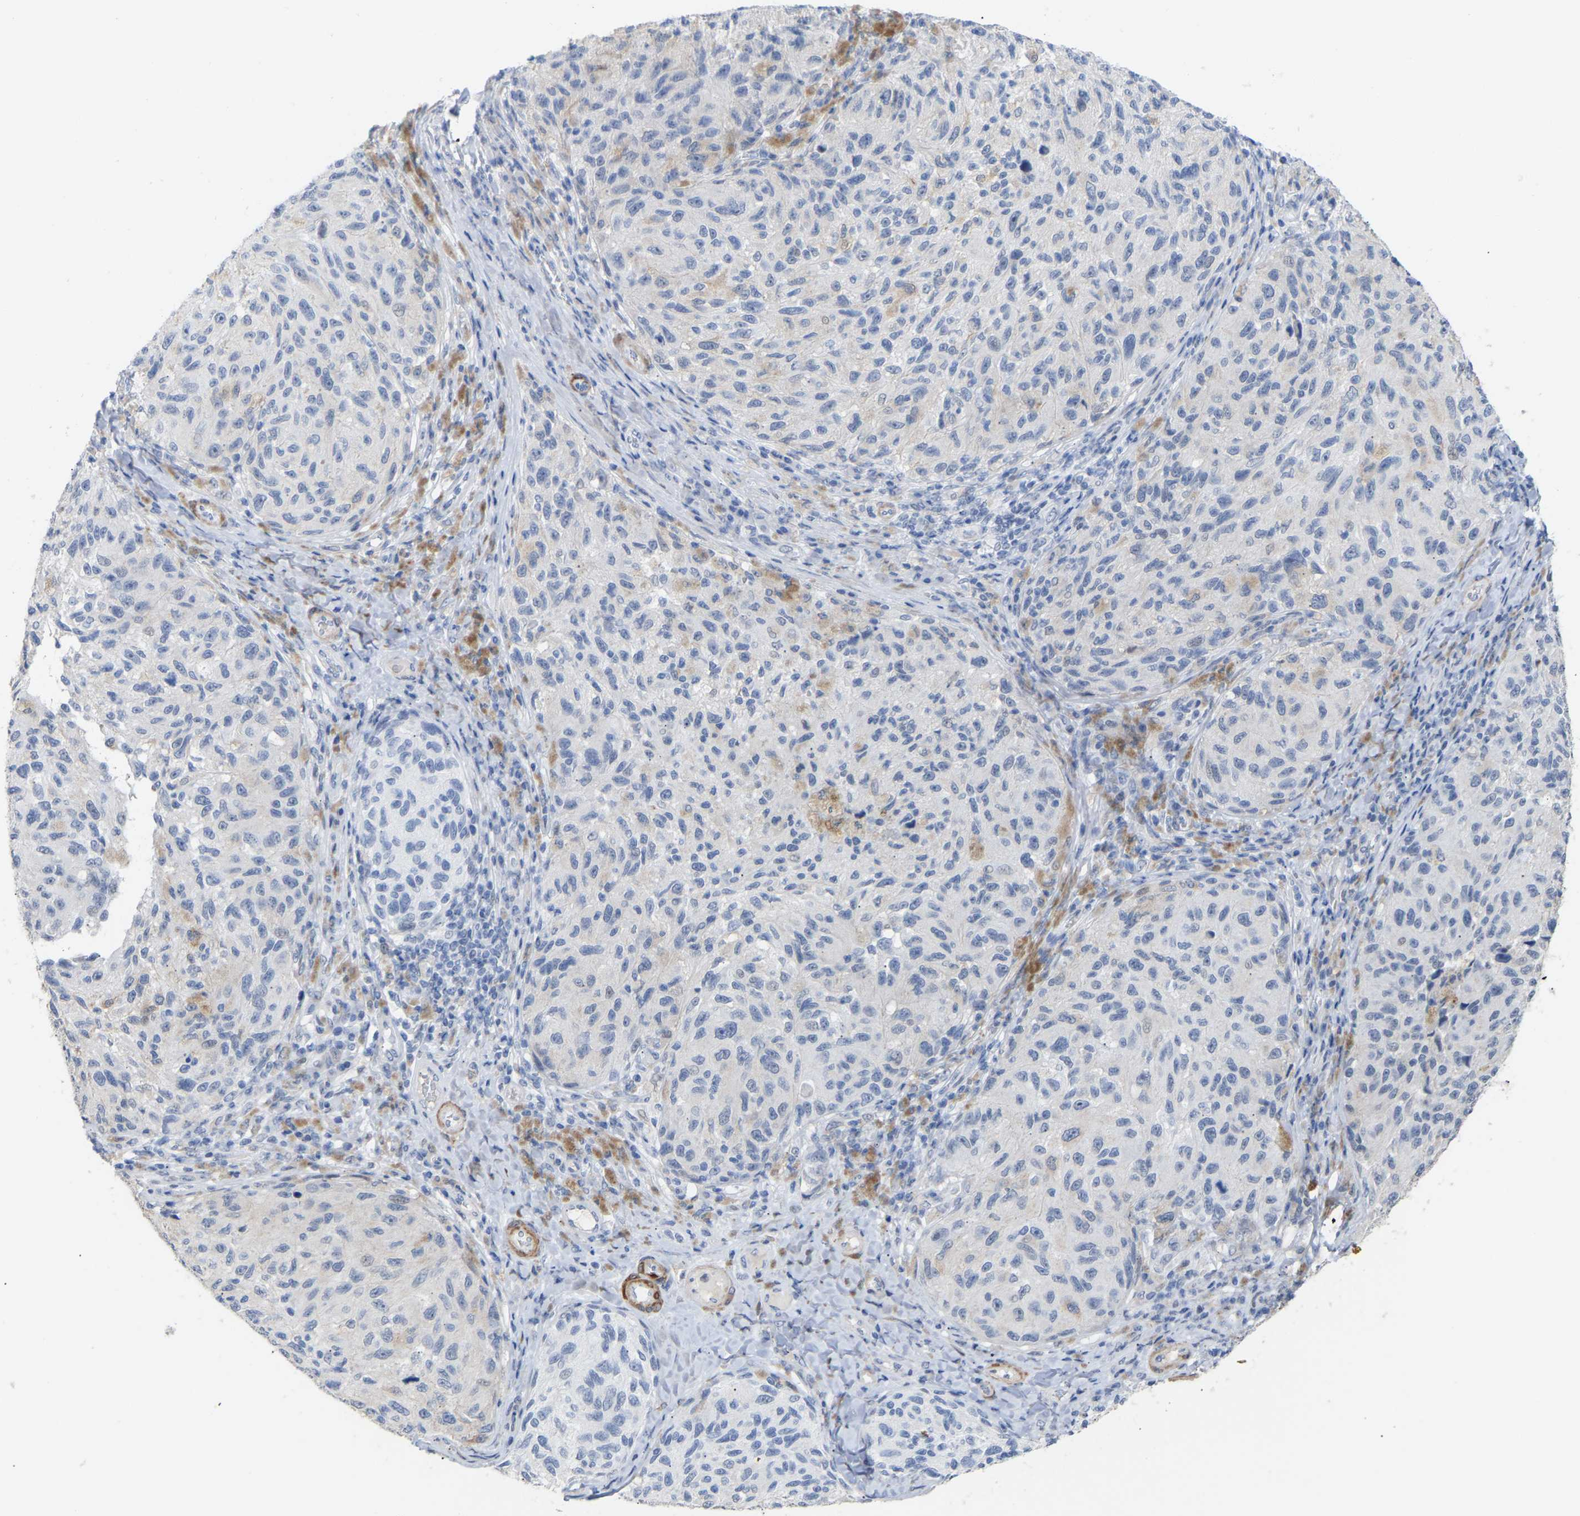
{"staining": {"intensity": "negative", "quantity": "none", "location": "none"}, "tissue": "melanoma", "cell_type": "Tumor cells", "image_type": "cancer", "snomed": [{"axis": "morphology", "description": "Malignant melanoma, NOS"}, {"axis": "topography", "description": "Skin"}], "caption": "A histopathology image of melanoma stained for a protein shows no brown staining in tumor cells. The staining was performed using DAB (3,3'-diaminobenzidine) to visualize the protein expression in brown, while the nuclei were stained in blue with hematoxylin (Magnification: 20x).", "gene": "AMPH", "patient": {"sex": "female", "age": 73}}